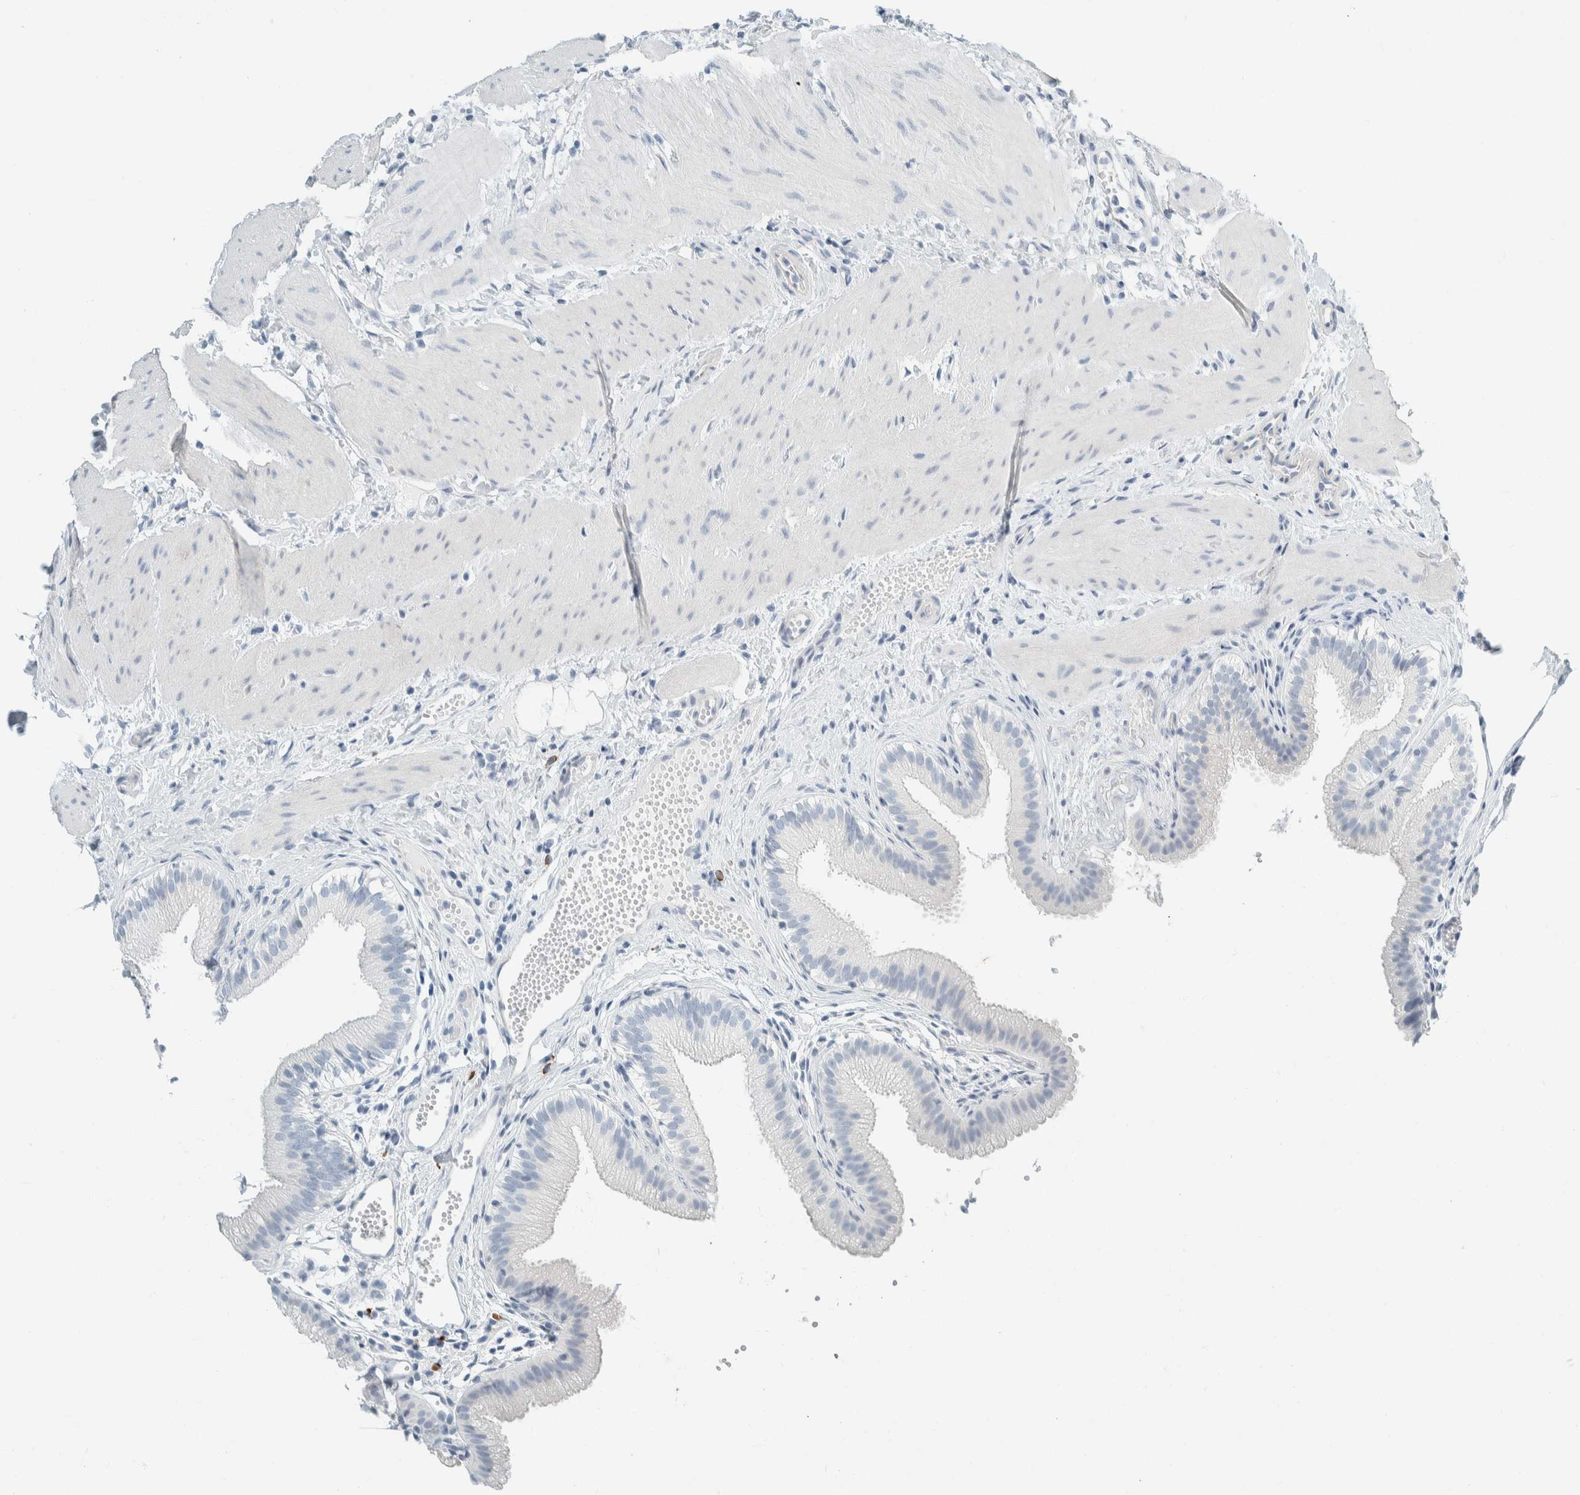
{"staining": {"intensity": "negative", "quantity": "none", "location": "none"}, "tissue": "gallbladder", "cell_type": "Glandular cells", "image_type": "normal", "snomed": [{"axis": "morphology", "description": "Normal tissue, NOS"}, {"axis": "topography", "description": "Gallbladder"}], "caption": "This is an immunohistochemistry (IHC) photomicrograph of benign gallbladder. There is no positivity in glandular cells.", "gene": "ARHGAP27", "patient": {"sex": "female", "age": 26}}